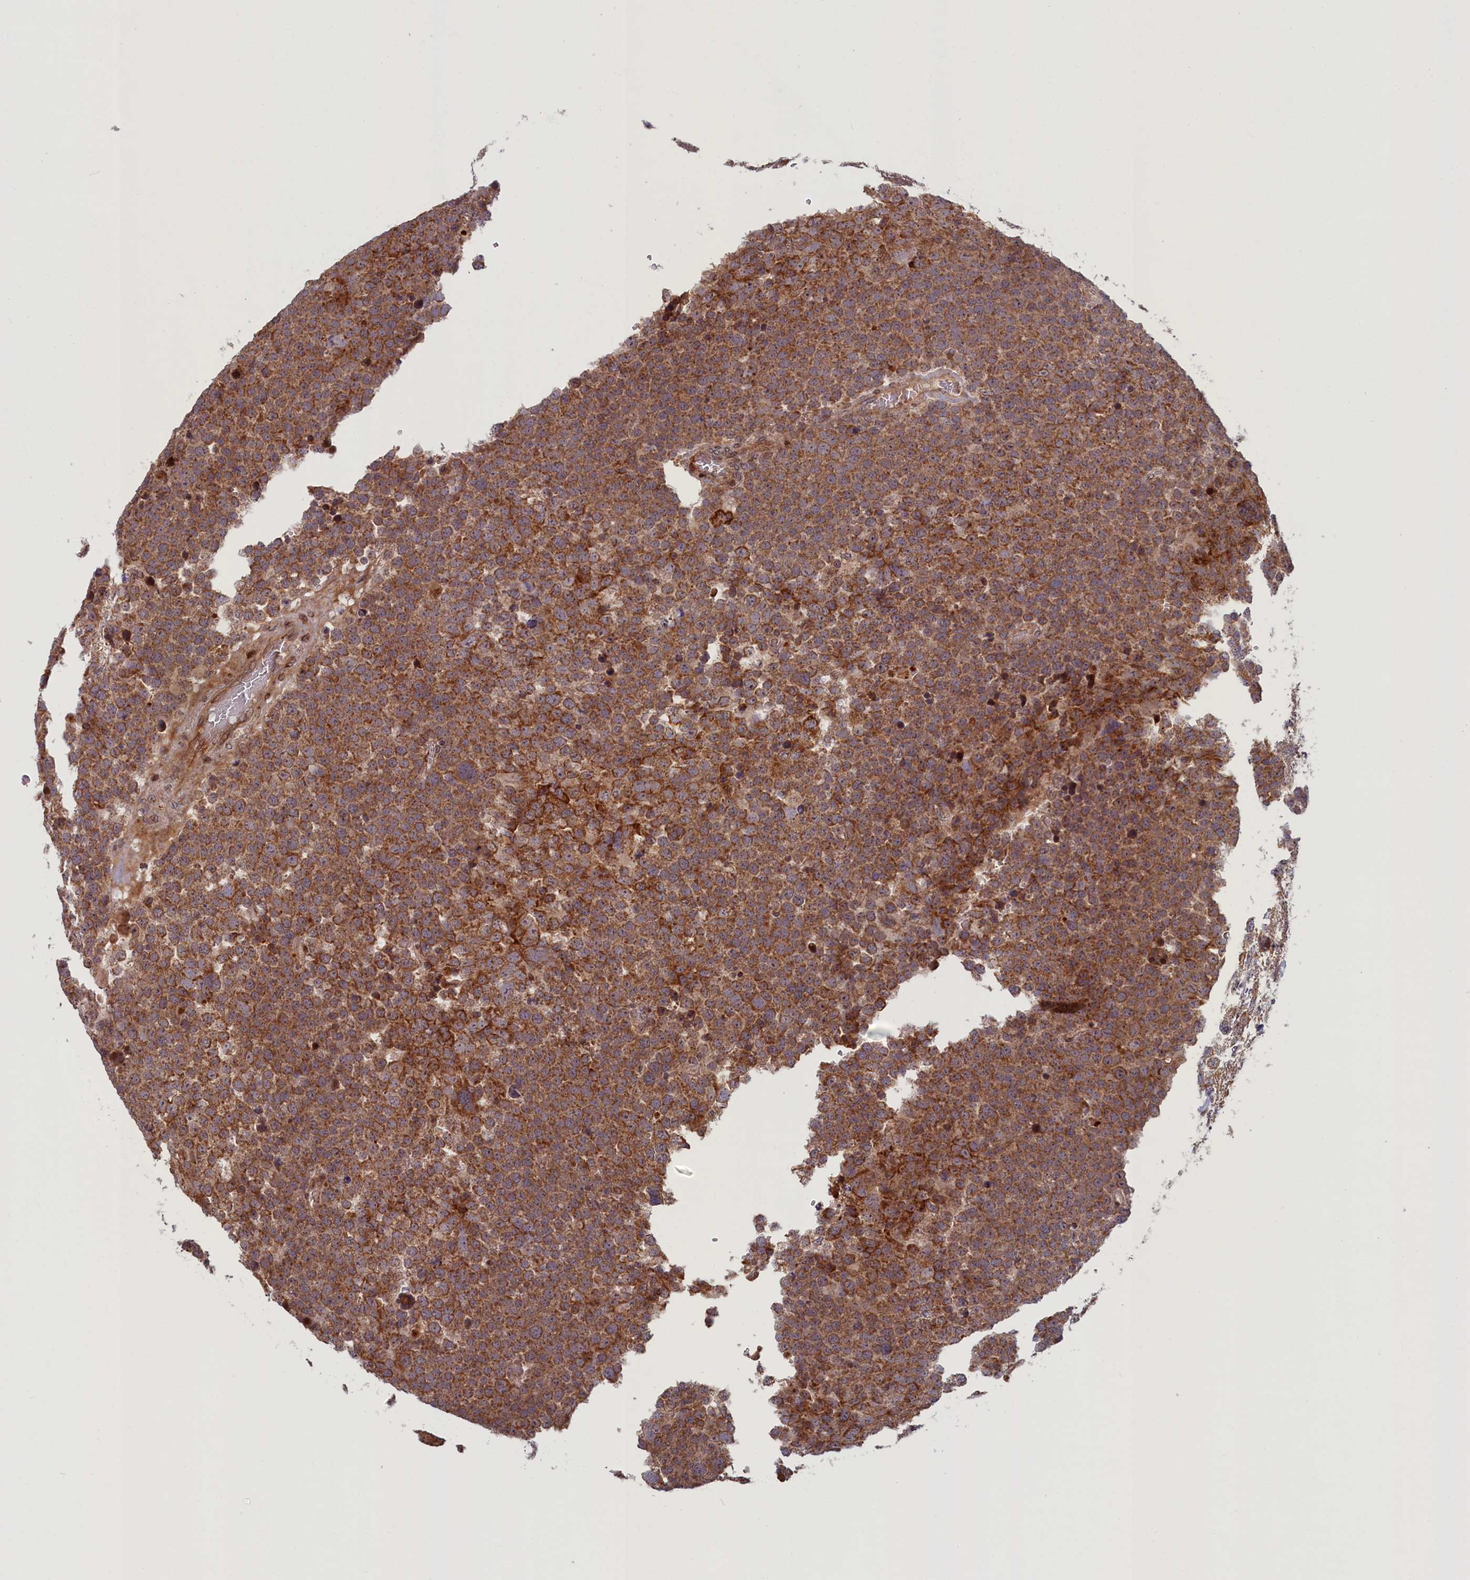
{"staining": {"intensity": "strong", "quantity": ">75%", "location": "cytoplasmic/membranous"}, "tissue": "testis cancer", "cell_type": "Tumor cells", "image_type": "cancer", "snomed": [{"axis": "morphology", "description": "Seminoma, NOS"}, {"axis": "topography", "description": "Testis"}], "caption": "Immunohistochemistry (IHC) of testis seminoma demonstrates high levels of strong cytoplasmic/membranous staining in about >75% of tumor cells. The staining was performed using DAB (3,3'-diaminobenzidine) to visualize the protein expression in brown, while the nuclei were stained in blue with hematoxylin (Magnification: 20x).", "gene": "PLA2G10", "patient": {"sex": "male", "age": 71}}